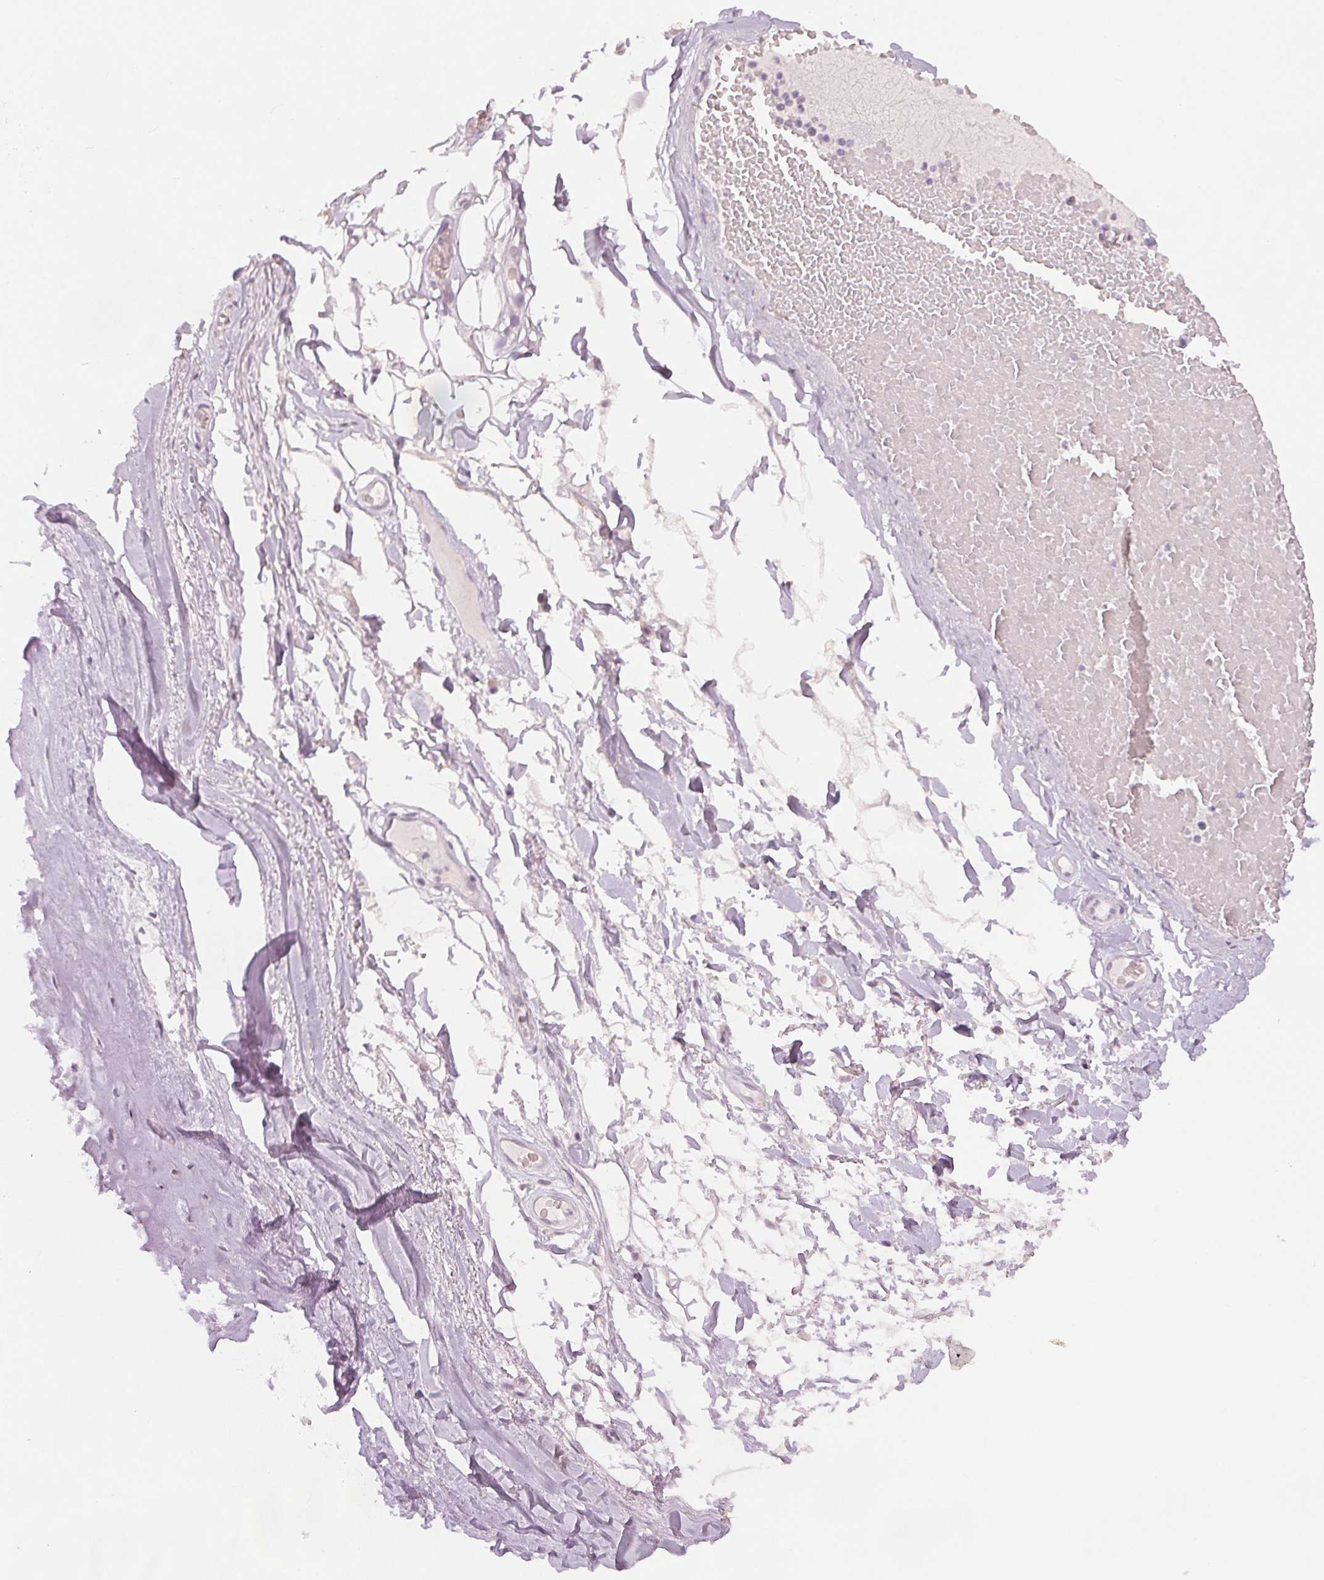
{"staining": {"intensity": "negative", "quantity": "none", "location": "none"}, "tissue": "adipose tissue", "cell_type": "Adipocytes", "image_type": "normal", "snomed": [{"axis": "morphology", "description": "Normal tissue, NOS"}, {"axis": "topography", "description": "Lymph node"}, {"axis": "topography", "description": "Cartilage tissue"}, {"axis": "topography", "description": "Nasopharynx"}], "caption": "The image displays no staining of adipocytes in benign adipose tissue. (DAB (3,3'-diaminobenzidine) immunohistochemistry with hematoxylin counter stain).", "gene": "SLC27A5", "patient": {"sex": "male", "age": 63}}